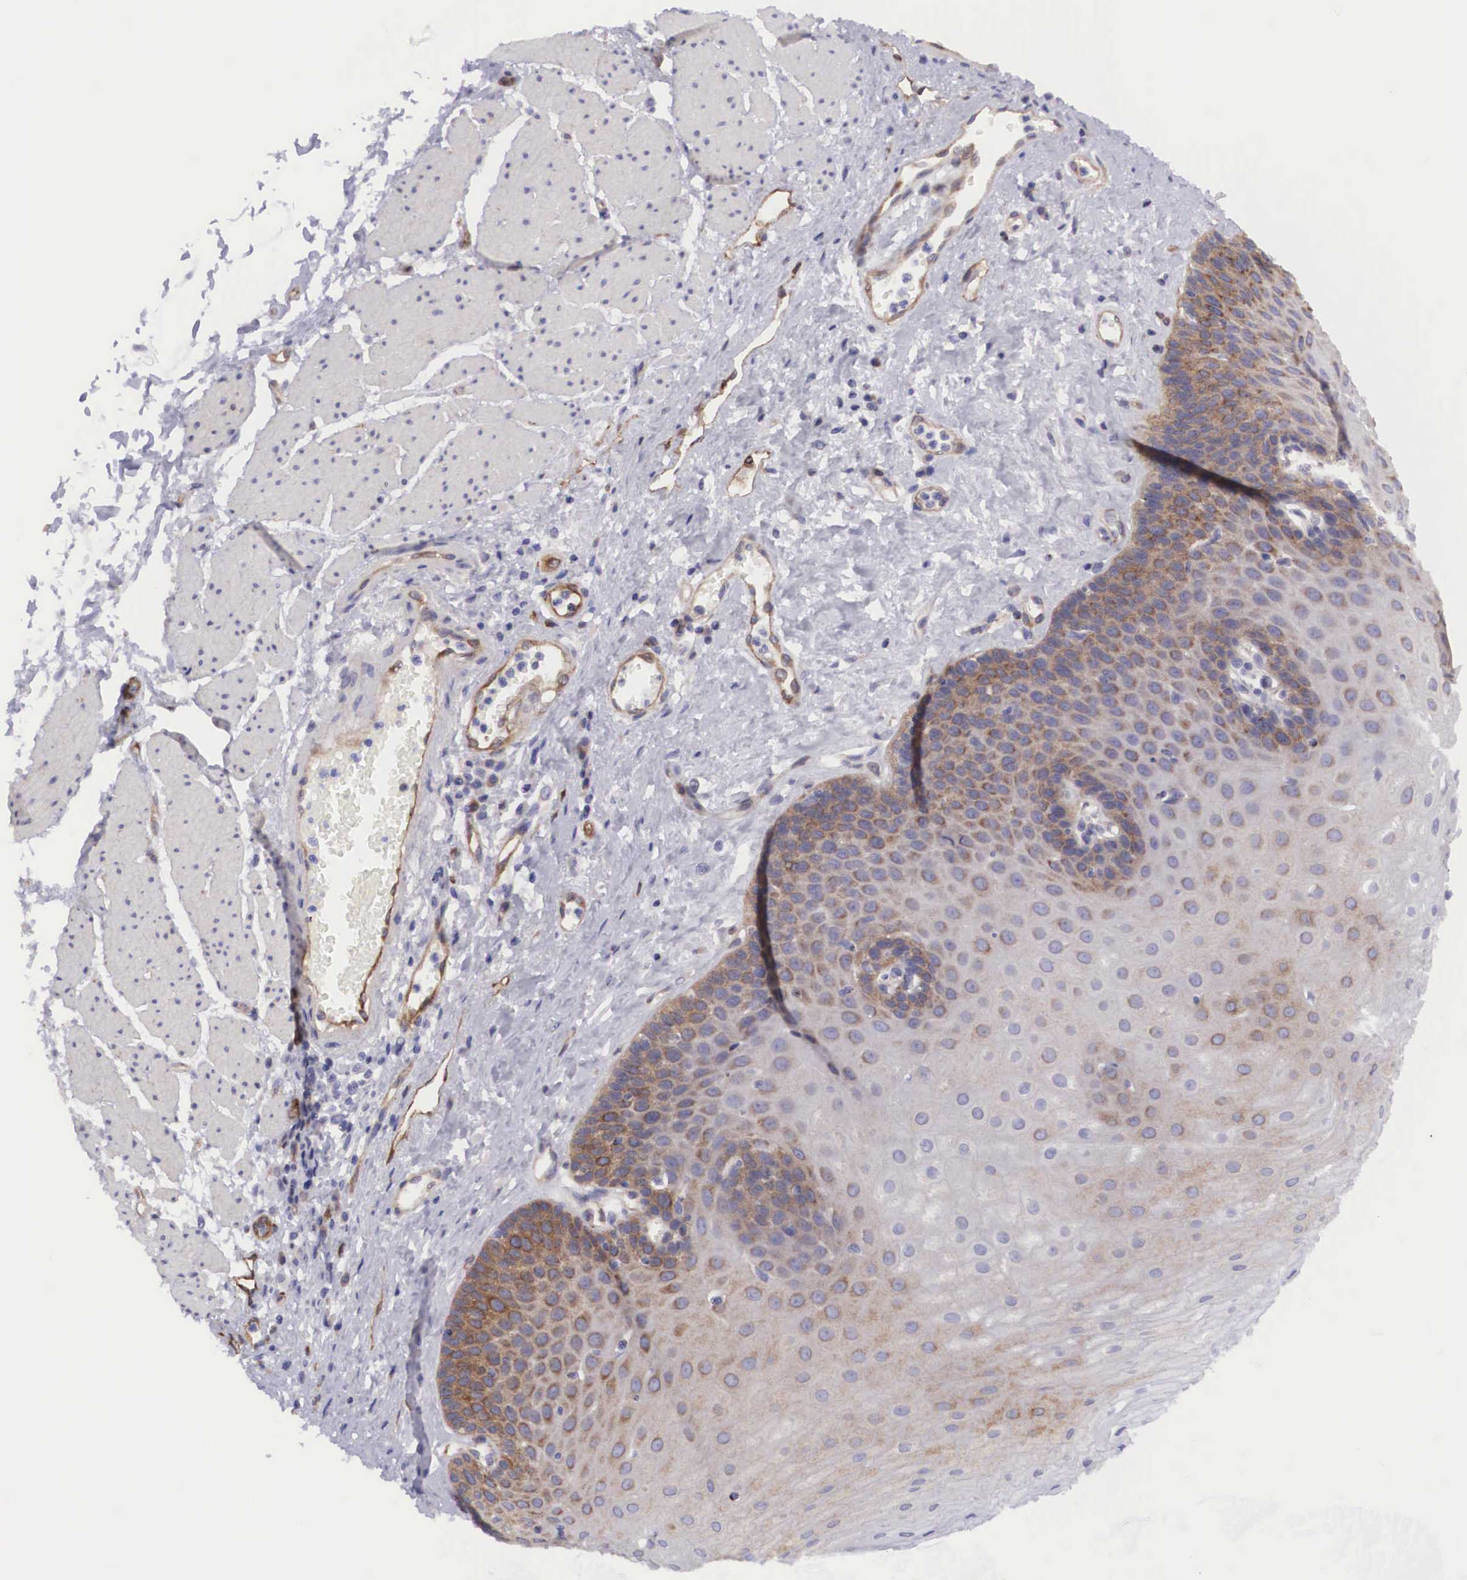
{"staining": {"intensity": "weak", "quantity": "25%-75%", "location": "cytoplasmic/membranous"}, "tissue": "esophagus", "cell_type": "Squamous epithelial cells", "image_type": "normal", "snomed": [{"axis": "morphology", "description": "Normal tissue, NOS"}, {"axis": "topography", "description": "Esophagus"}], "caption": "The image displays staining of unremarkable esophagus, revealing weak cytoplasmic/membranous protein positivity (brown color) within squamous epithelial cells. (DAB (3,3'-diaminobenzidine) IHC, brown staining for protein, blue staining for nuclei).", "gene": "BCAR1", "patient": {"sex": "male", "age": 65}}